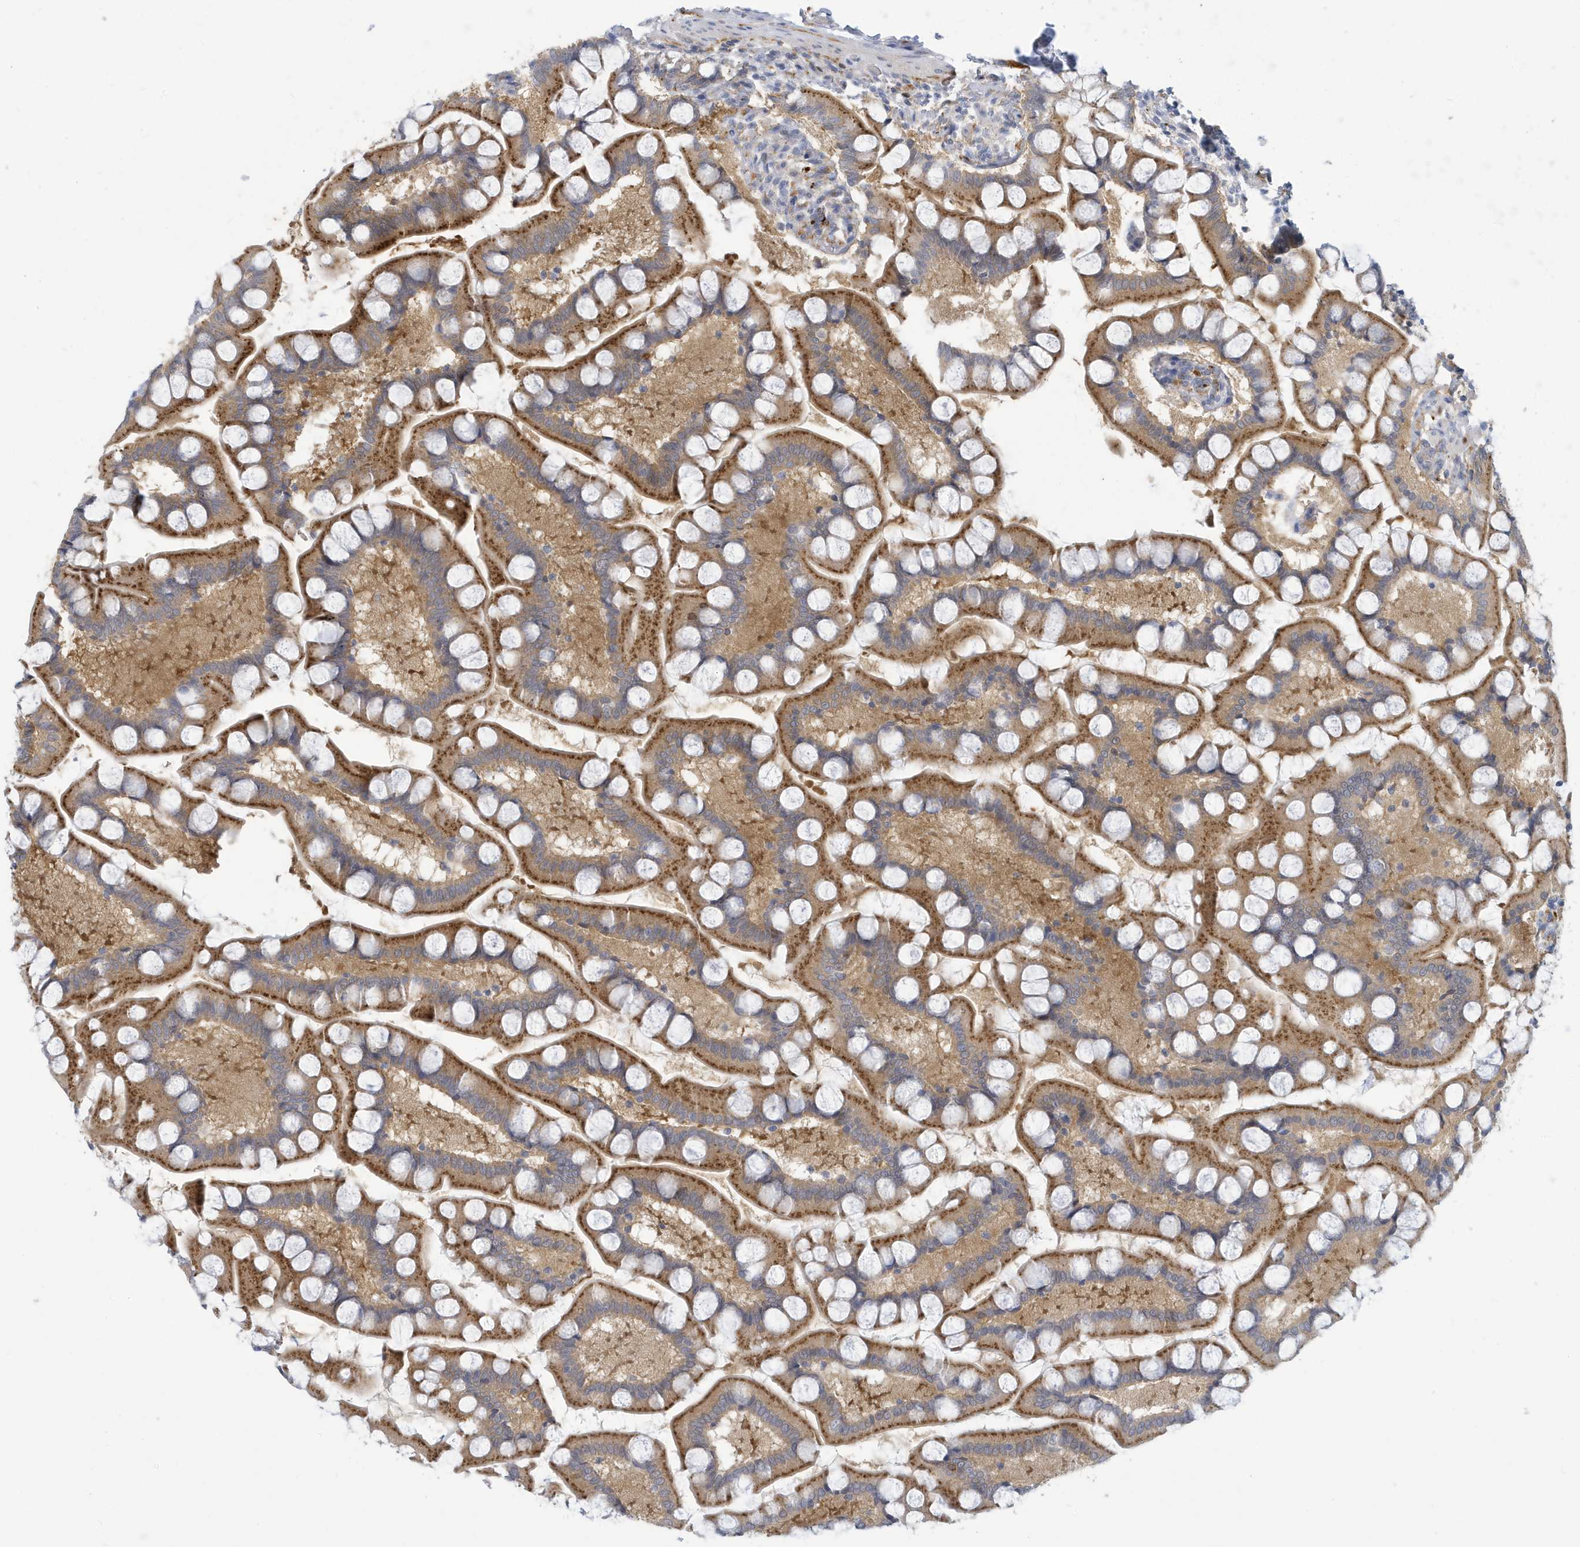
{"staining": {"intensity": "moderate", "quantity": ">75%", "location": "cytoplasmic/membranous"}, "tissue": "small intestine", "cell_type": "Glandular cells", "image_type": "normal", "snomed": [{"axis": "morphology", "description": "Normal tissue, NOS"}, {"axis": "topography", "description": "Small intestine"}], "caption": "Unremarkable small intestine exhibits moderate cytoplasmic/membranous staining in about >75% of glandular cells (DAB (3,3'-diaminobenzidine) IHC, brown staining for protein, blue staining for nuclei)..", "gene": "VTA1", "patient": {"sex": "male", "age": 41}}